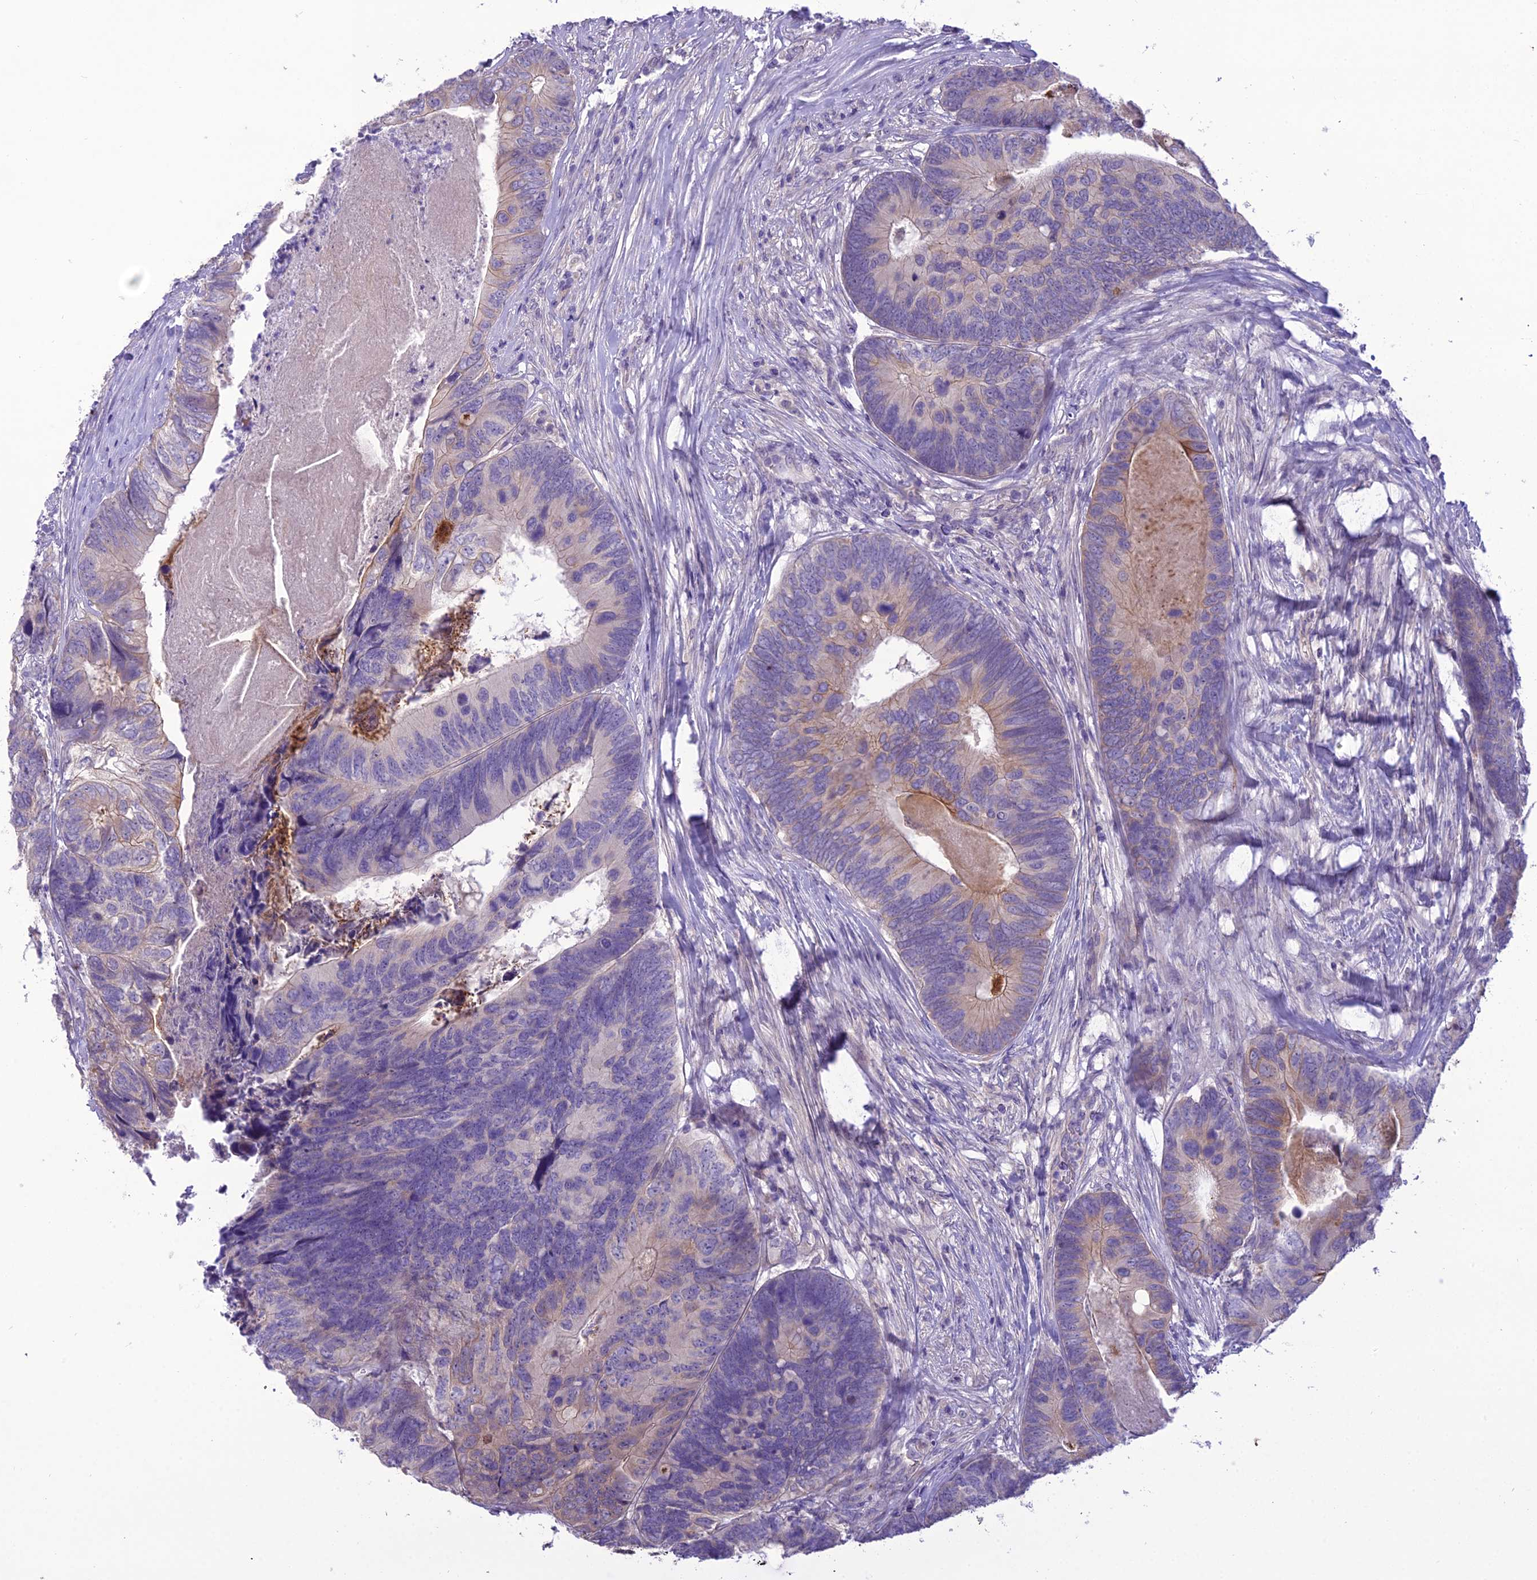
{"staining": {"intensity": "weak", "quantity": "<25%", "location": "cytoplasmic/membranous"}, "tissue": "colorectal cancer", "cell_type": "Tumor cells", "image_type": "cancer", "snomed": [{"axis": "morphology", "description": "Adenocarcinoma, NOS"}, {"axis": "topography", "description": "Colon"}], "caption": "This micrograph is of colorectal cancer (adenocarcinoma) stained with immunohistochemistry to label a protein in brown with the nuclei are counter-stained blue. There is no staining in tumor cells.", "gene": "SCRT1", "patient": {"sex": "female", "age": 67}}